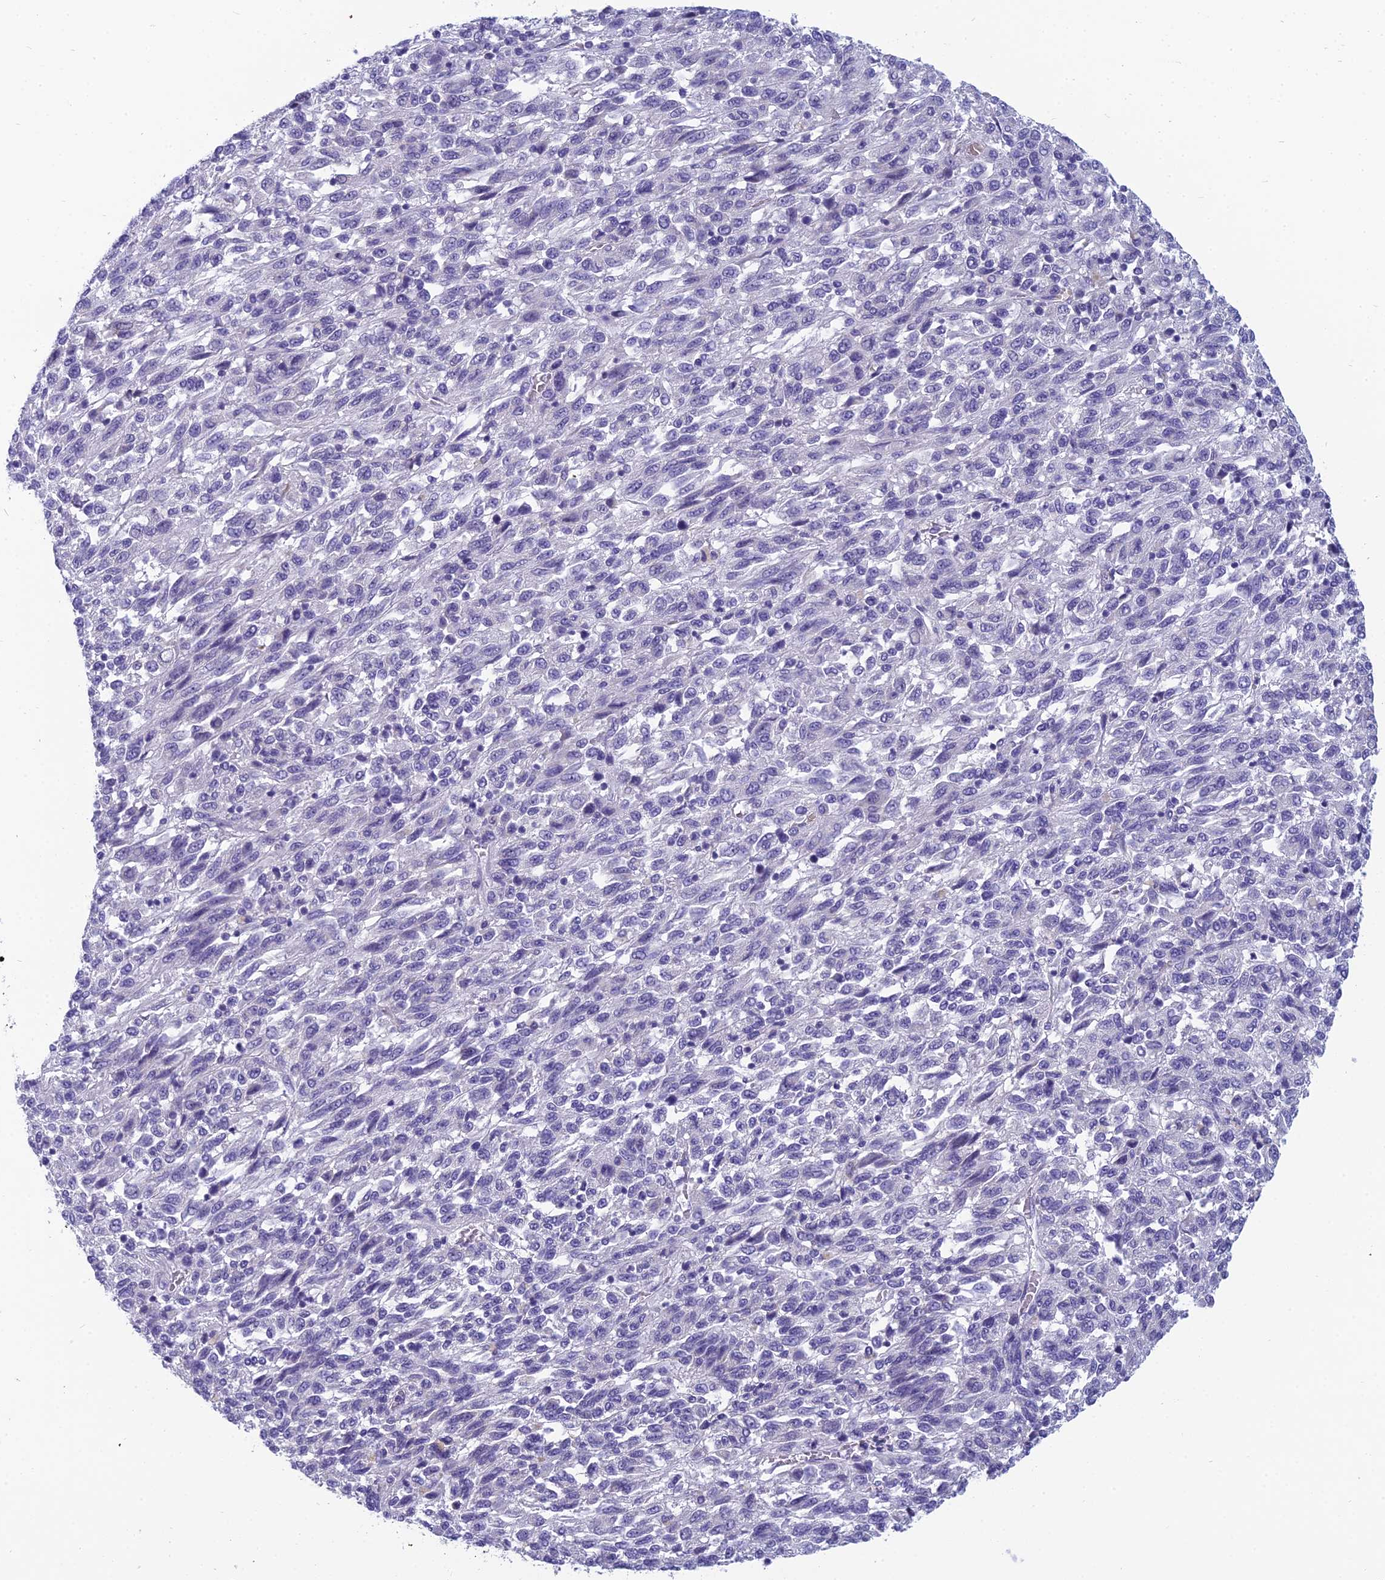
{"staining": {"intensity": "negative", "quantity": "none", "location": "none"}, "tissue": "melanoma", "cell_type": "Tumor cells", "image_type": "cancer", "snomed": [{"axis": "morphology", "description": "Malignant melanoma, Metastatic site"}, {"axis": "topography", "description": "Lung"}], "caption": "Tumor cells show no significant protein staining in malignant melanoma (metastatic site).", "gene": "RBM41", "patient": {"sex": "male", "age": 64}}